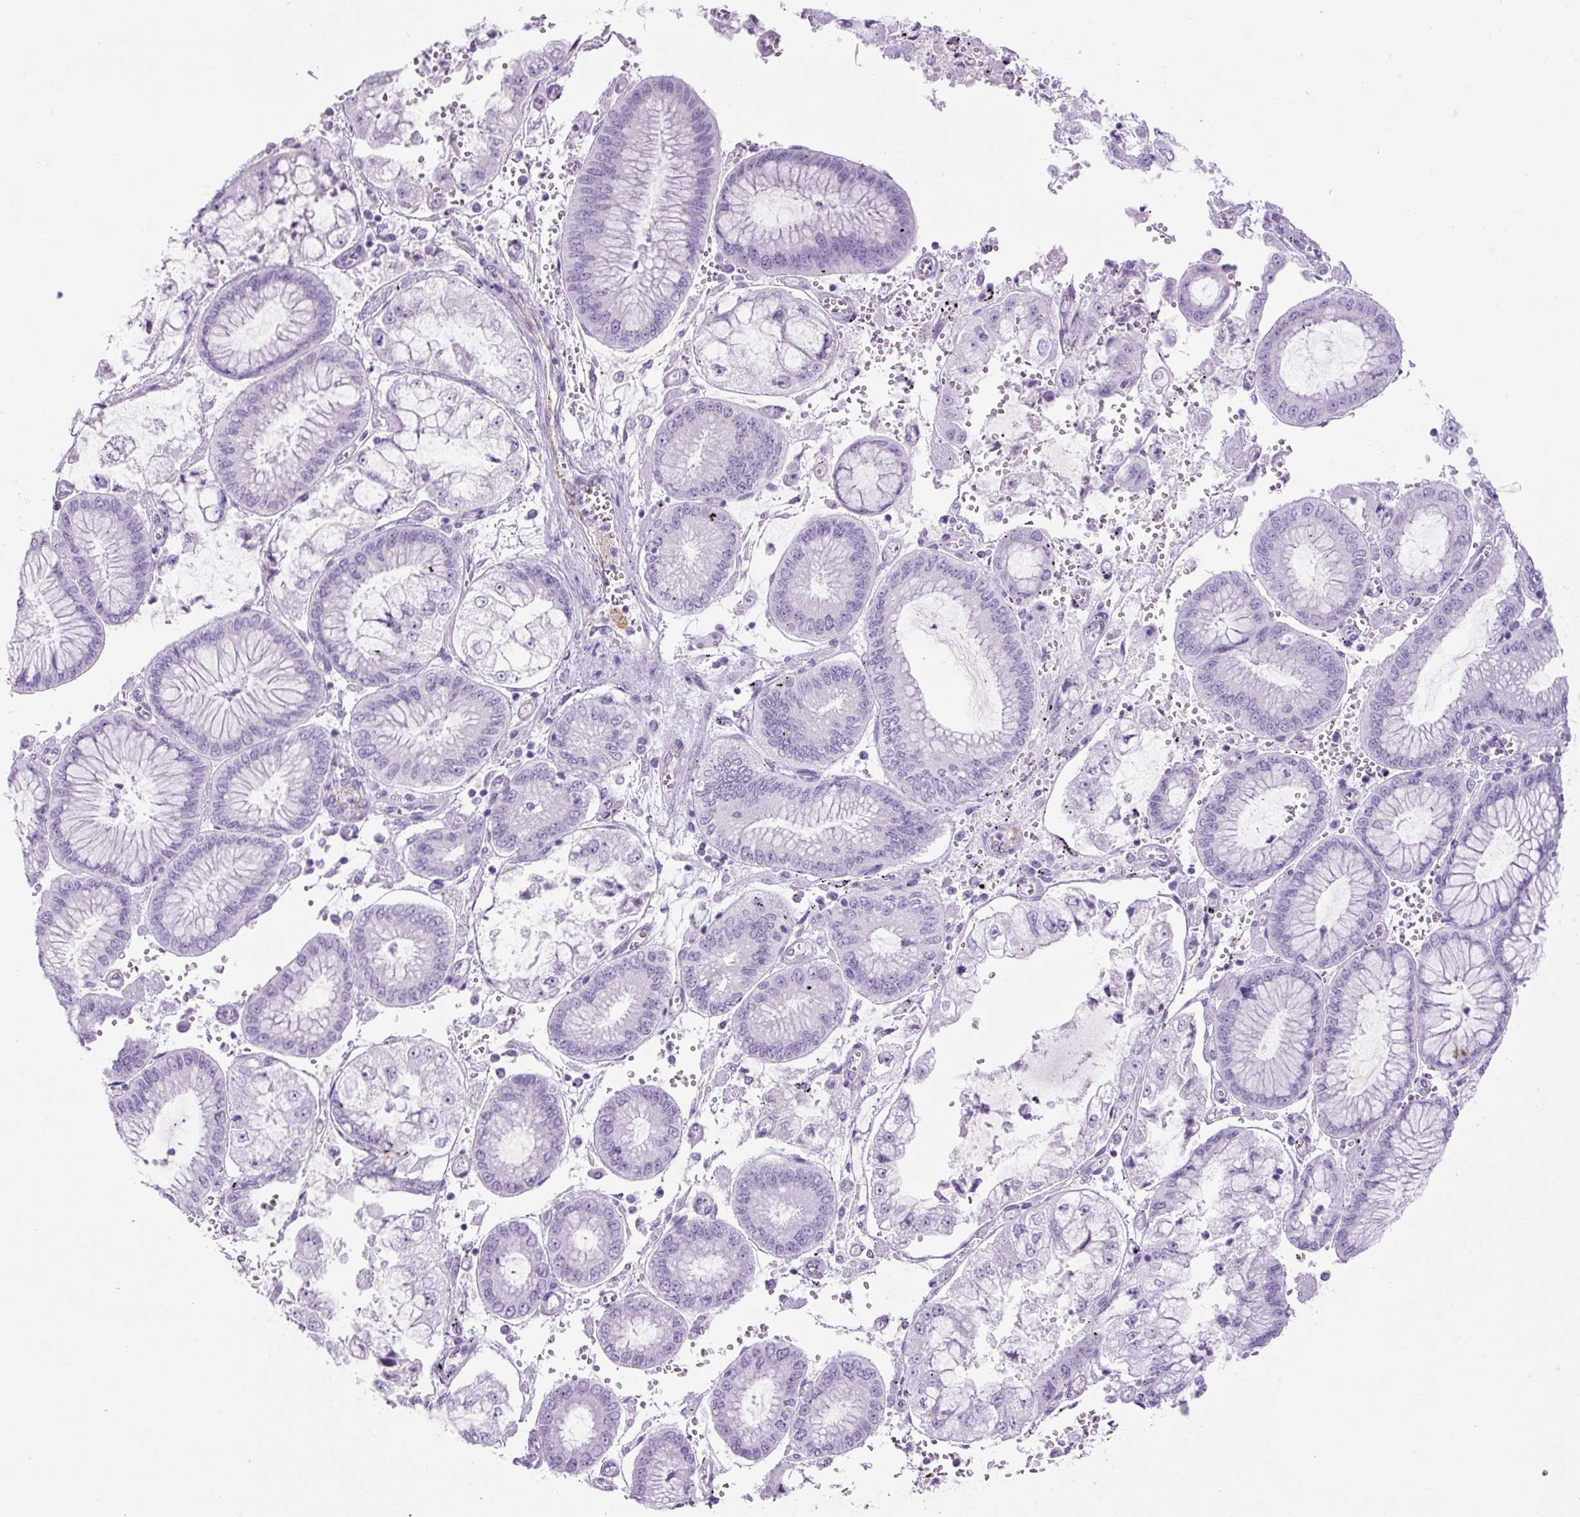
{"staining": {"intensity": "negative", "quantity": "none", "location": "none"}, "tissue": "stomach cancer", "cell_type": "Tumor cells", "image_type": "cancer", "snomed": [{"axis": "morphology", "description": "Adenocarcinoma, NOS"}, {"axis": "topography", "description": "Stomach"}], "caption": "Stomach cancer stained for a protein using IHC demonstrates no positivity tumor cells.", "gene": "RSPO4", "patient": {"sex": "male", "age": 76}}